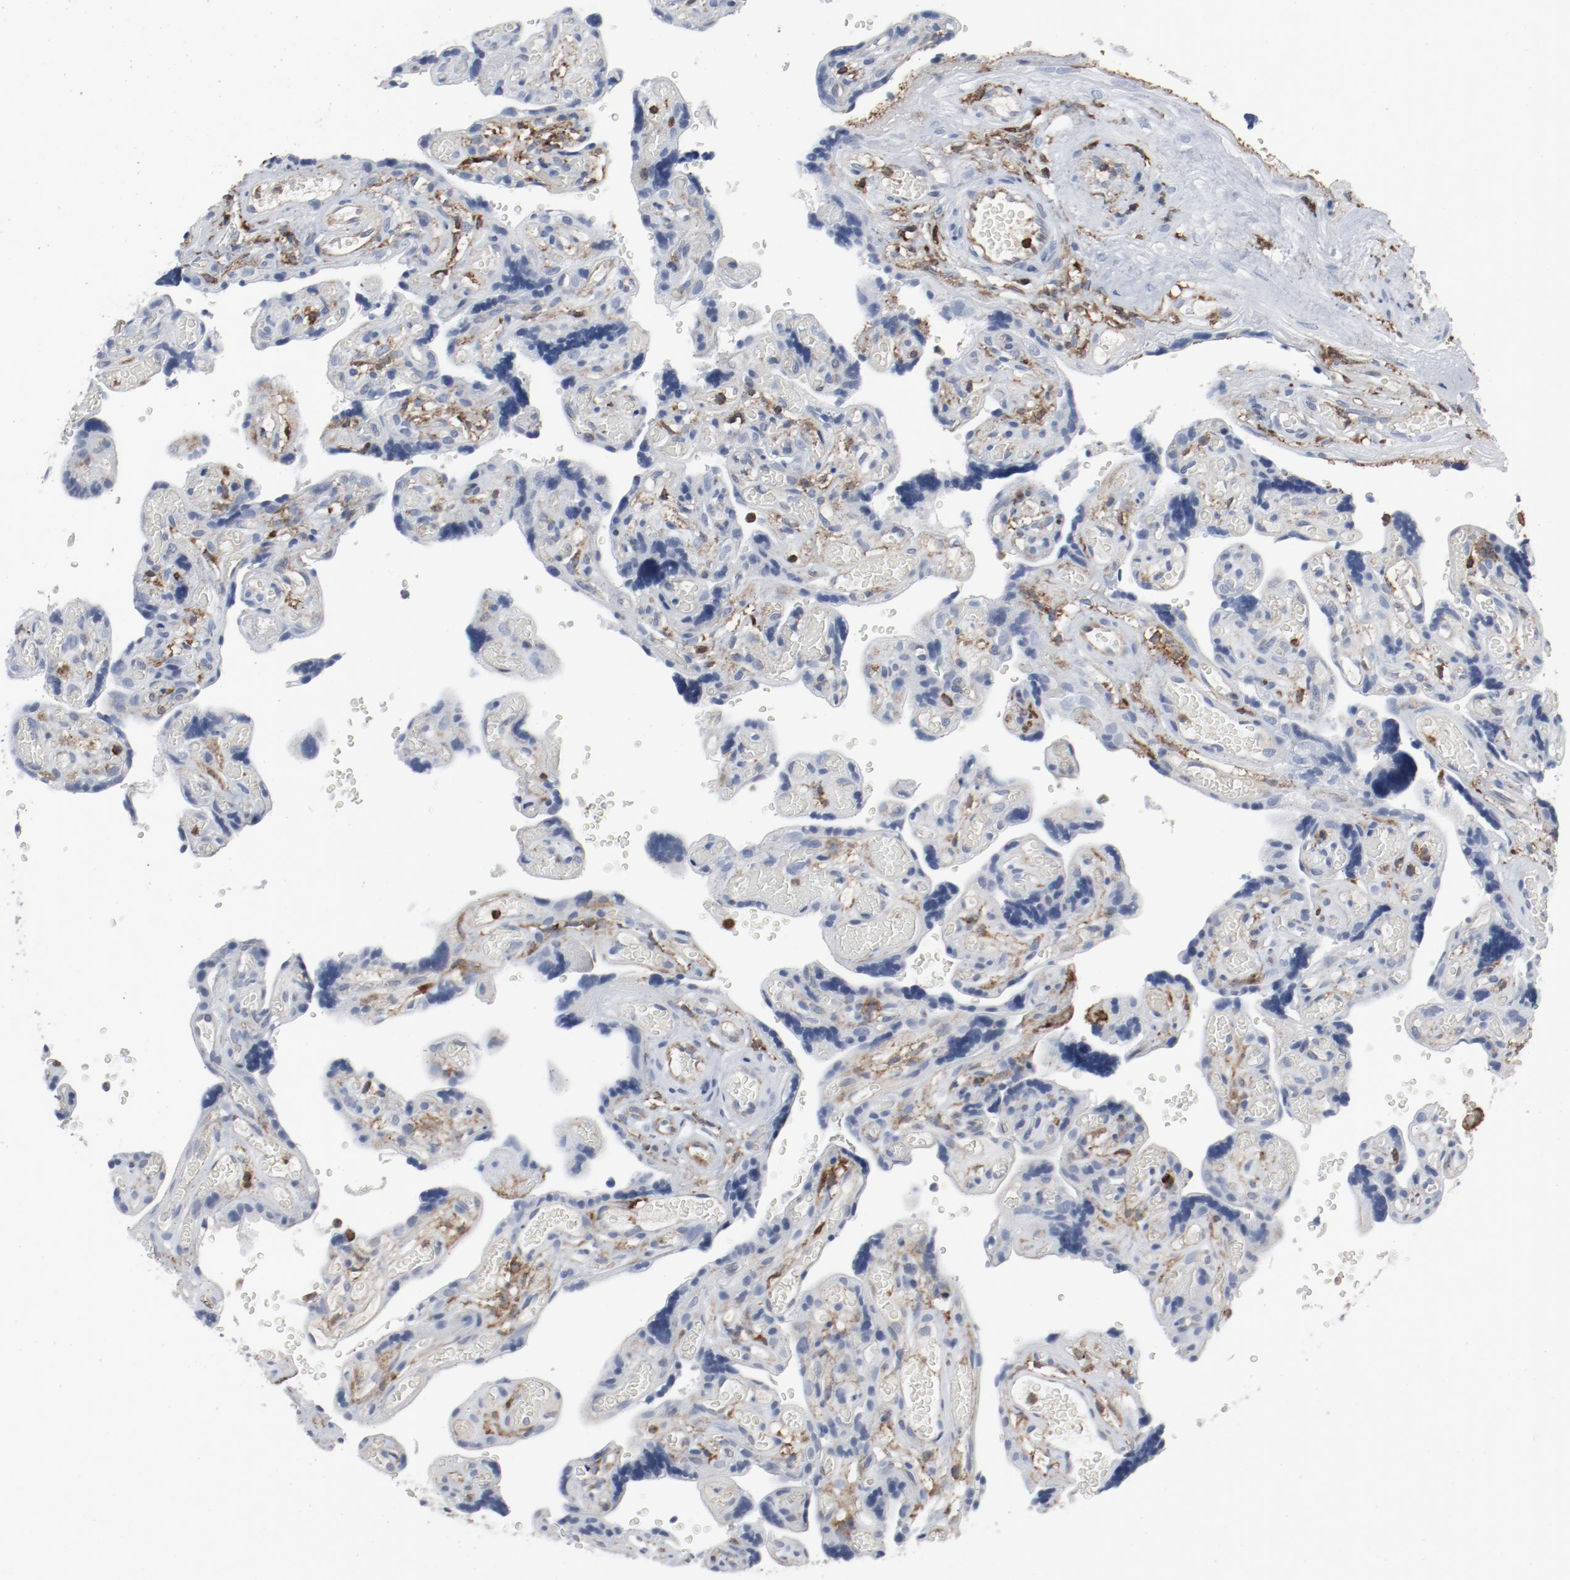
{"staining": {"intensity": "negative", "quantity": "none", "location": "none"}, "tissue": "placenta", "cell_type": "Decidual cells", "image_type": "normal", "snomed": [{"axis": "morphology", "description": "Normal tissue, NOS"}, {"axis": "topography", "description": "Placenta"}], "caption": "Micrograph shows no protein expression in decidual cells of benign placenta.", "gene": "LCP2", "patient": {"sex": "female", "age": 30}}